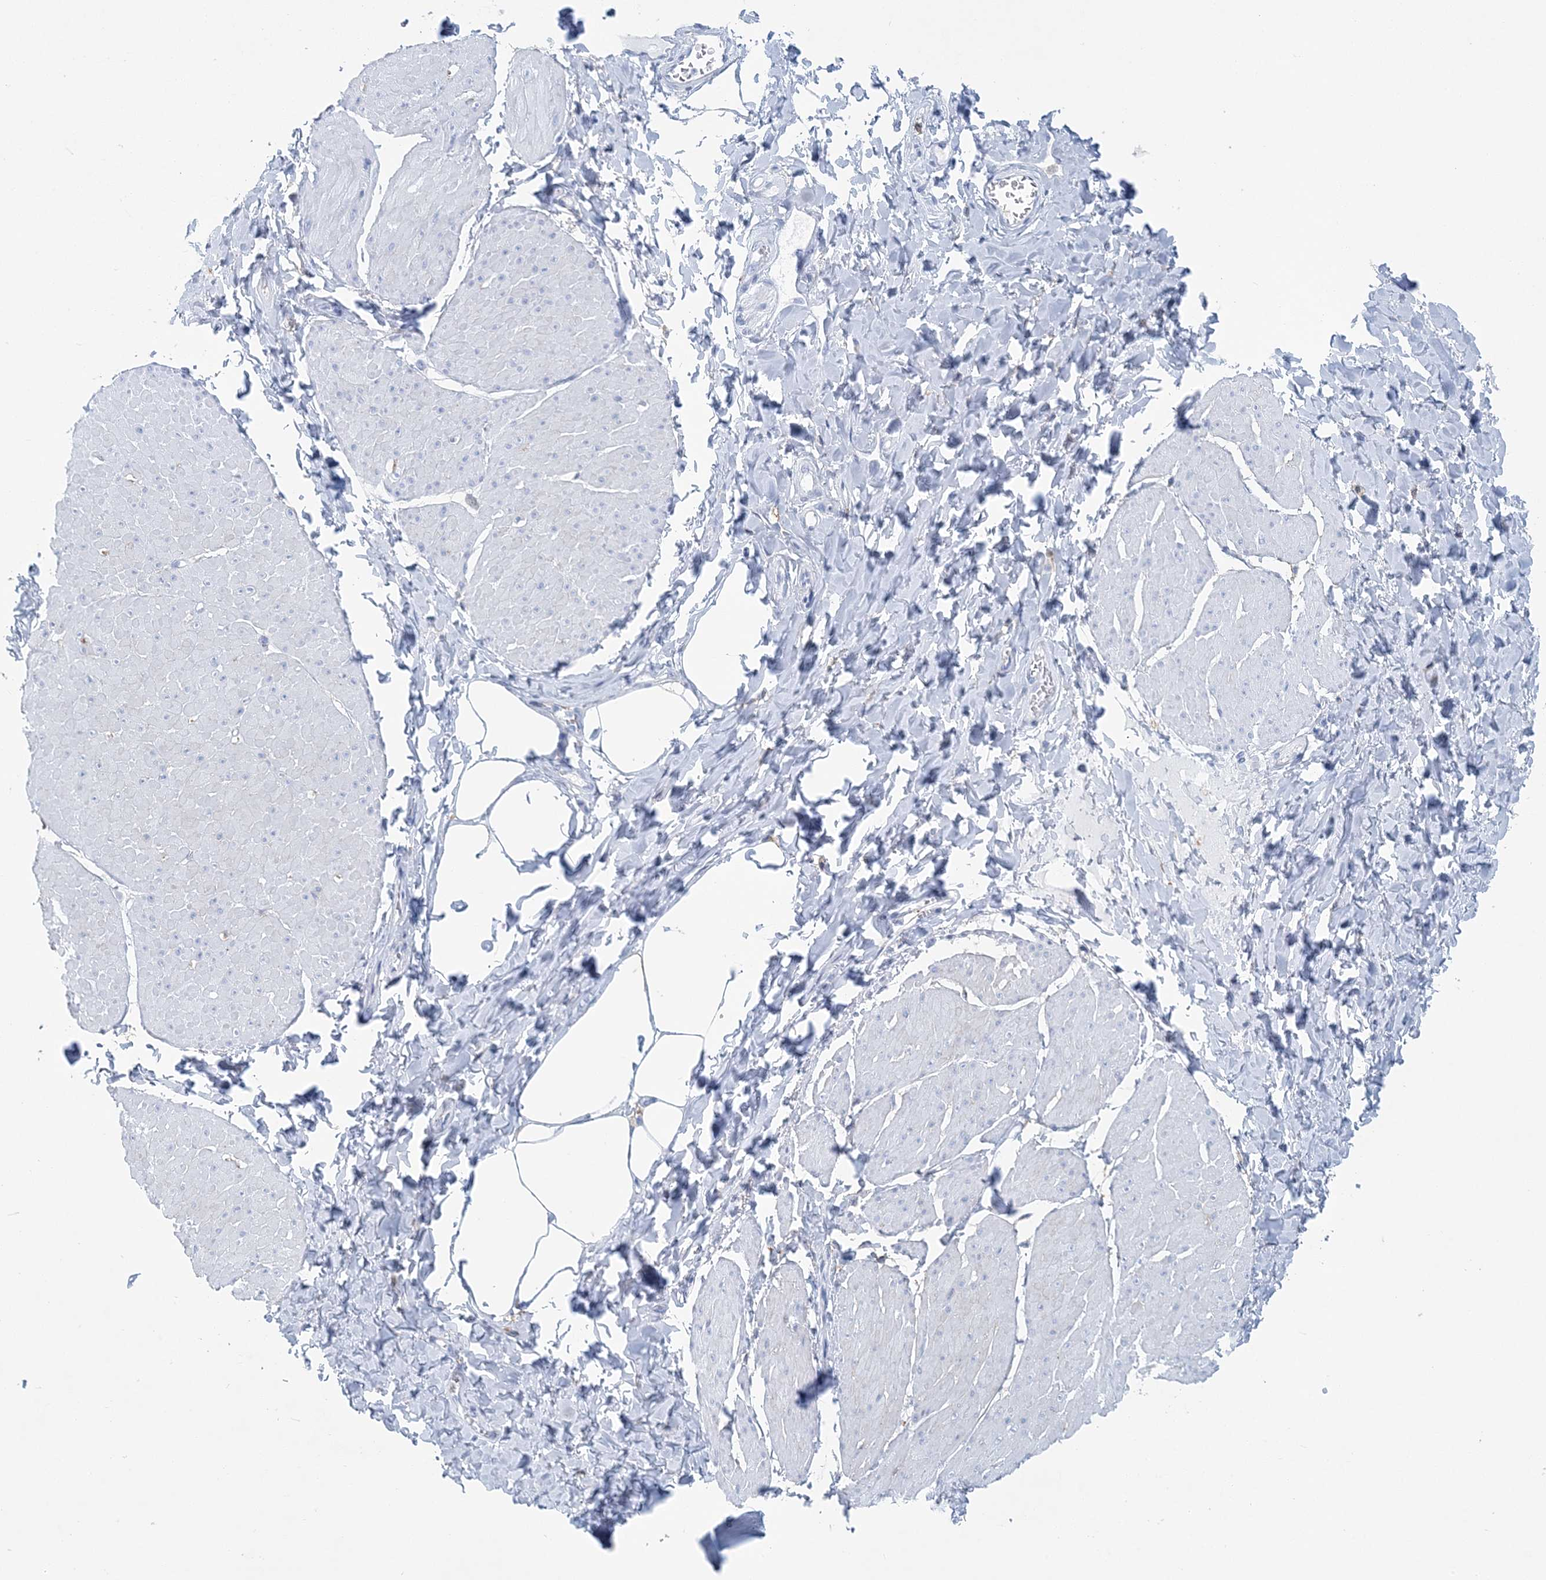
{"staining": {"intensity": "negative", "quantity": "none", "location": "none"}, "tissue": "smooth muscle", "cell_type": "Smooth muscle cells", "image_type": "normal", "snomed": [{"axis": "morphology", "description": "Urothelial carcinoma, High grade"}, {"axis": "topography", "description": "Urinary bladder"}], "caption": "This is an immunohistochemistry photomicrograph of benign human smooth muscle. There is no expression in smooth muscle cells.", "gene": "NKX6", "patient": {"sex": "male", "age": 46}}